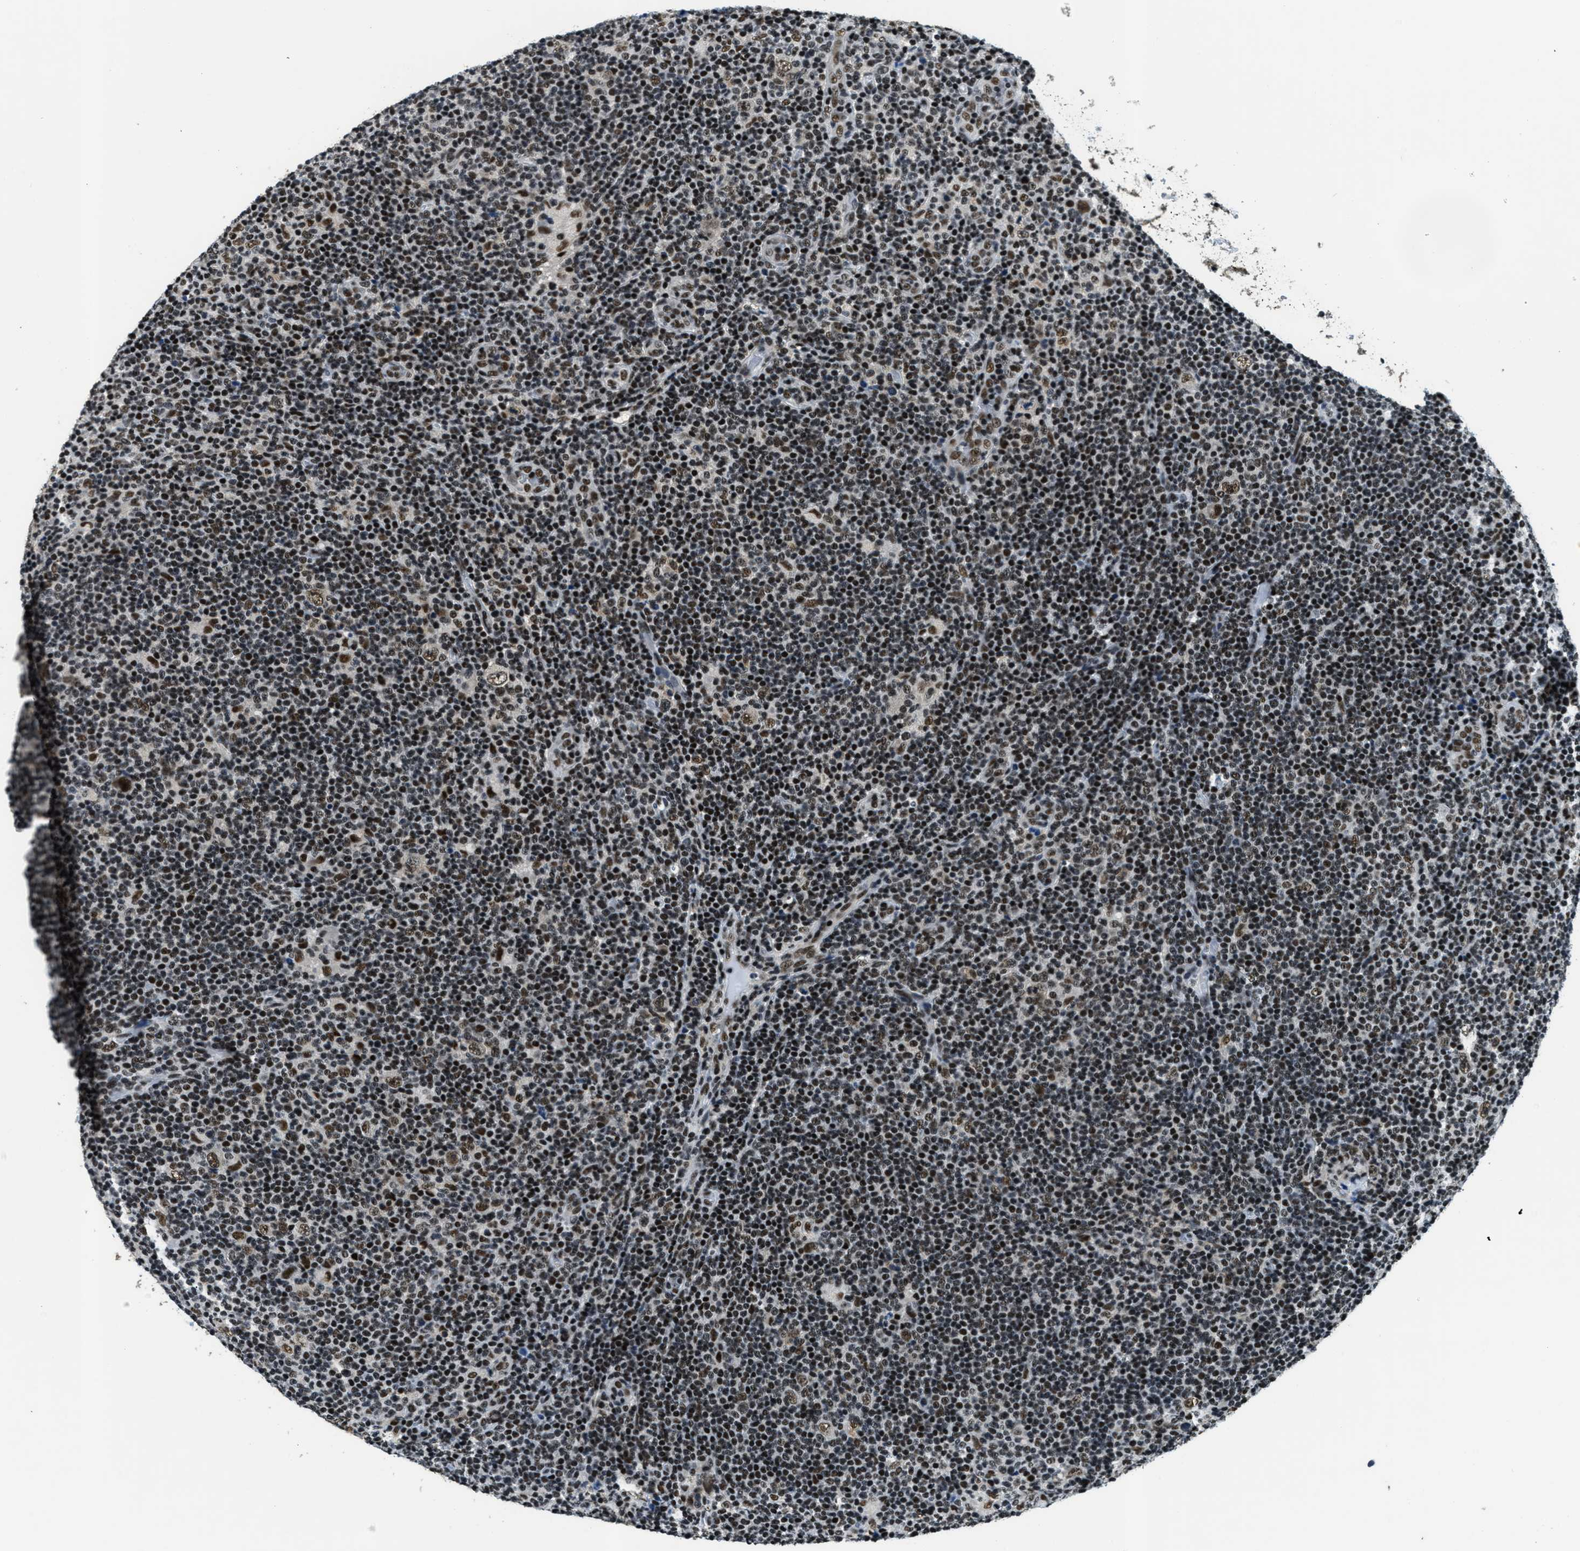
{"staining": {"intensity": "moderate", "quantity": ">75%", "location": "nuclear"}, "tissue": "lymphoma", "cell_type": "Tumor cells", "image_type": "cancer", "snomed": [{"axis": "morphology", "description": "Hodgkin's disease, NOS"}, {"axis": "topography", "description": "Lymph node"}], "caption": "Protein expression analysis of lymphoma reveals moderate nuclear staining in approximately >75% of tumor cells. (Brightfield microscopy of DAB IHC at high magnification).", "gene": "SSB", "patient": {"sex": "female", "age": 57}}